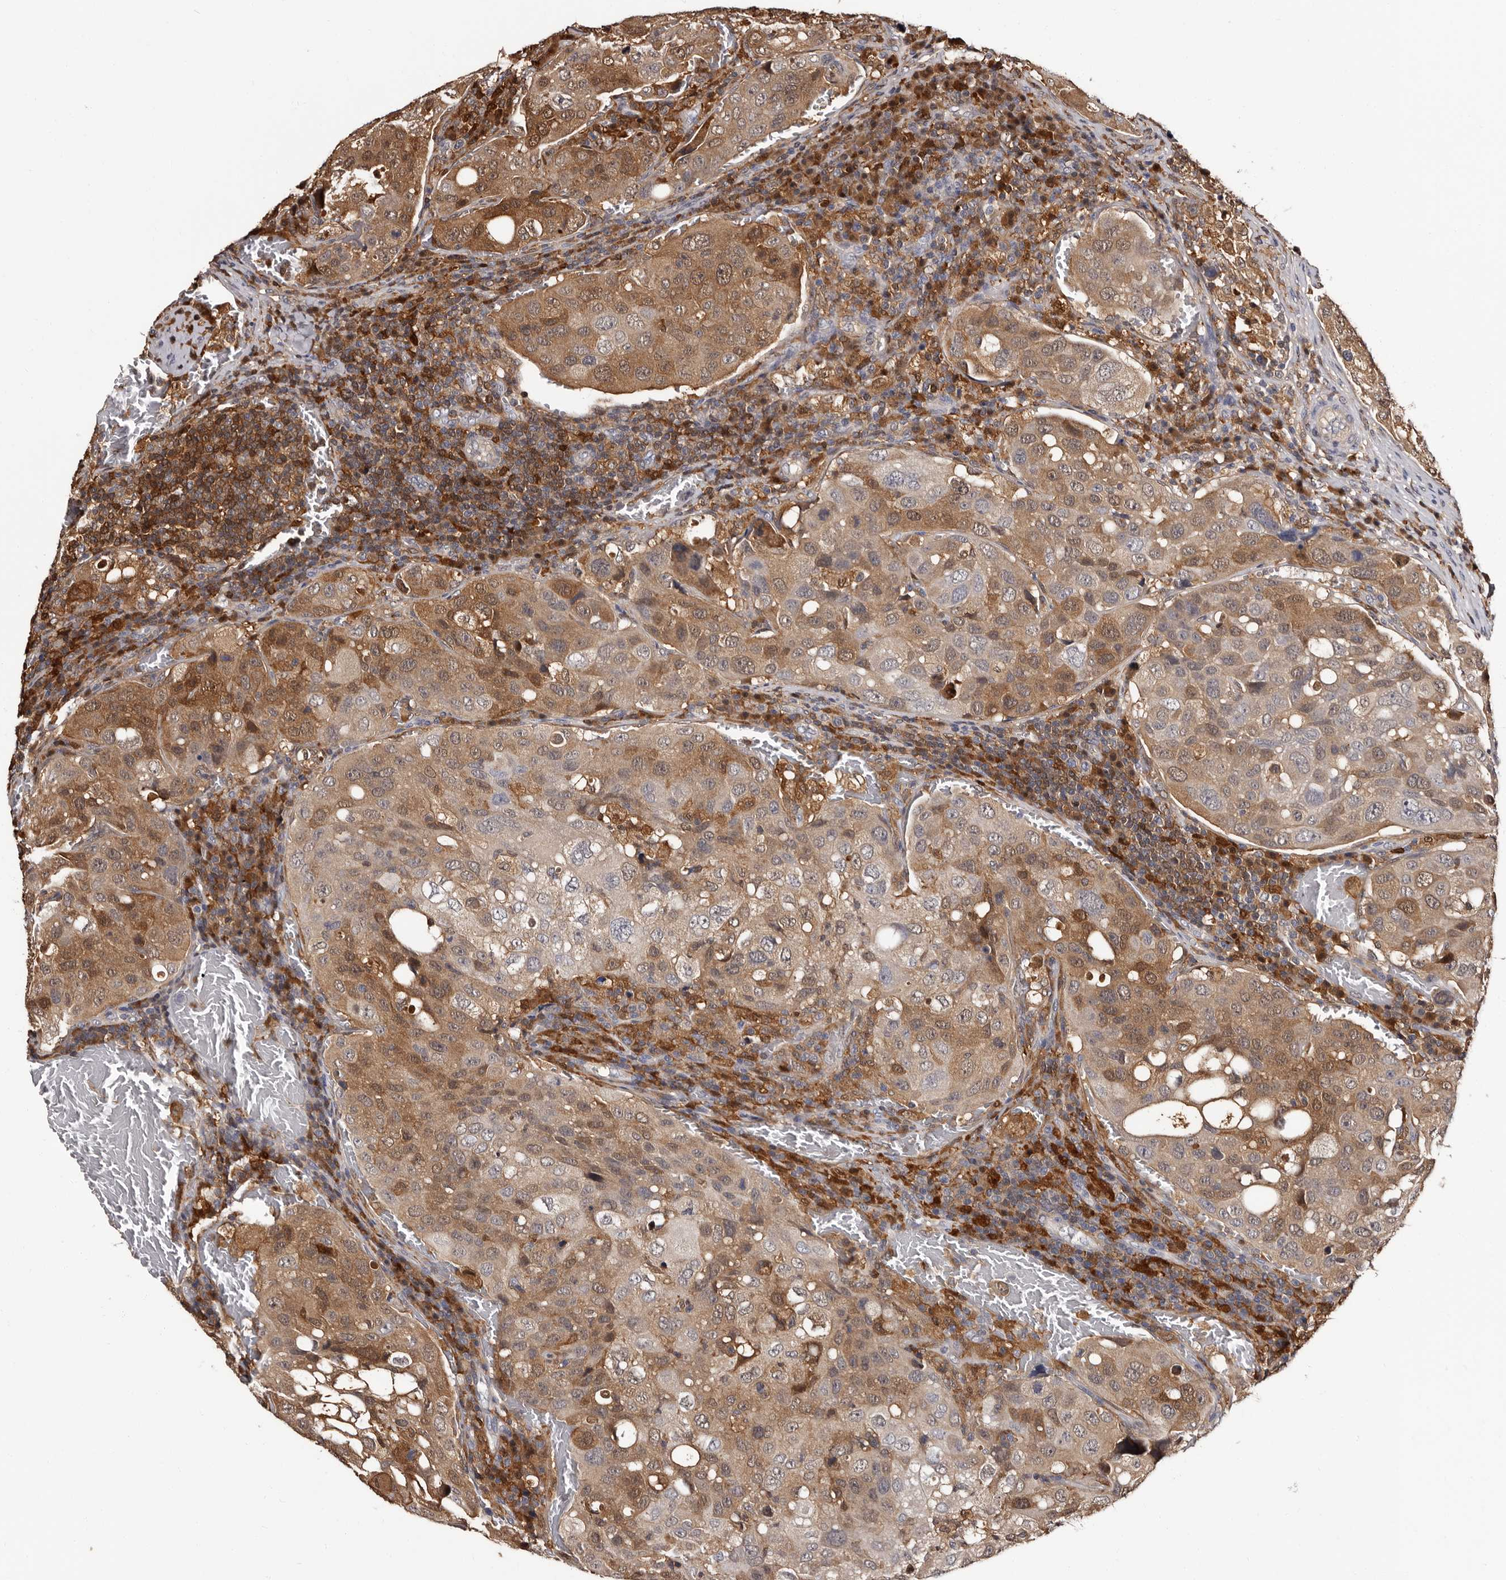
{"staining": {"intensity": "moderate", "quantity": "25%-75%", "location": "cytoplasmic/membranous"}, "tissue": "urothelial cancer", "cell_type": "Tumor cells", "image_type": "cancer", "snomed": [{"axis": "morphology", "description": "Urothelial carcinoma, High grade"}, {"axis": "topography", "description": "Lymph node"}, {"axis": "topography", "description": "Urinary bladder"}], "caption": "An image of high-grade urothelial carcinoma stained for a protein shows moderate cytoplasmic/membranous brown staining in tumor cells. (DAB IHC with brightfield microscopy, high magnification).", "gene": "DNPH1", "patient": {"sex": "male", "age": 51}}